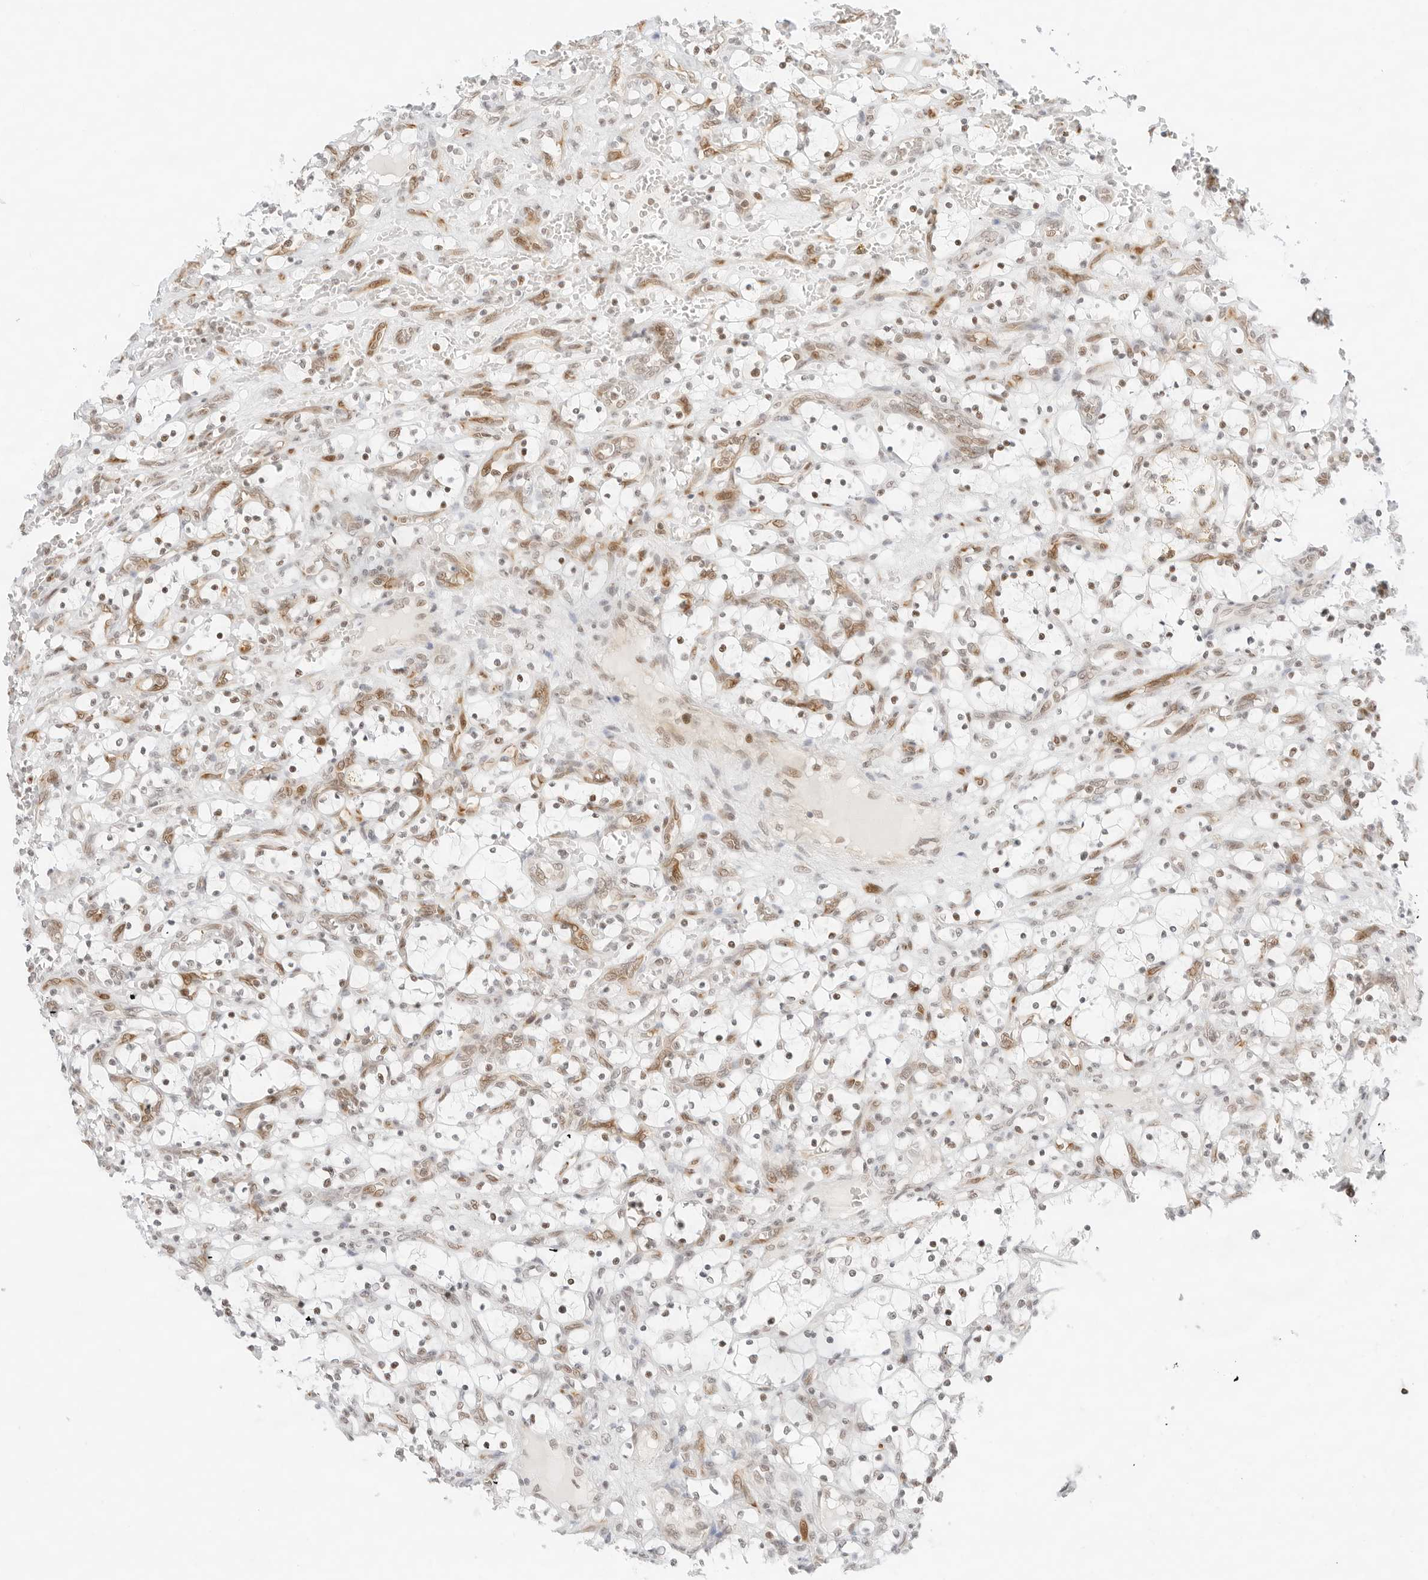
{"staining": {"intensity": "weak", "quantity": "<25%", "location": "nuclear"}, "tissue": "renal cancer", "cell_type": "Tumor cells", "image_type": "cancer", "snomed": [{"axis": "morphology", "description": "Adenocarcinoma, NOS"}, {"axis": "topography", "description": "Kidney"}], "caption": "The immunohistochemistry image has no significant expression in tumor cells of renal adenocarcinoma tissue. (Immunohistochemistry (ihc), brightfield microscopy, high magnification).", "gene": "GNAS", "patient": {"sex": "female", "age": 69}}